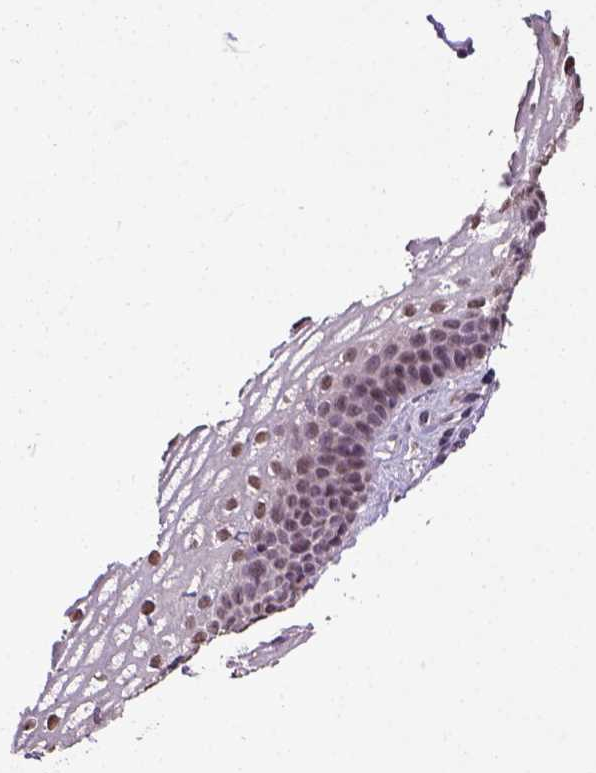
{"staining": {"intensity": "moderate", "quantity": ">75%", "location": "nuclear"}, "tissue": "vagina", "cell_type": "Squamous epithelial cells", "image_type": "normal", "snomed": [{"axis": "morphology", "description": "Normal tissue, NOS"}, {"axis": "topography", "description": "Vagina"}], "caption": "Protein staining by immunohistochemistry (IHC) displays moderate nuclear positivity in approximately >75% of squamous epithelial cells in unremarkable vagina.", "gene": "UBA3", "patient": {"sex": "female", "age": 44}}